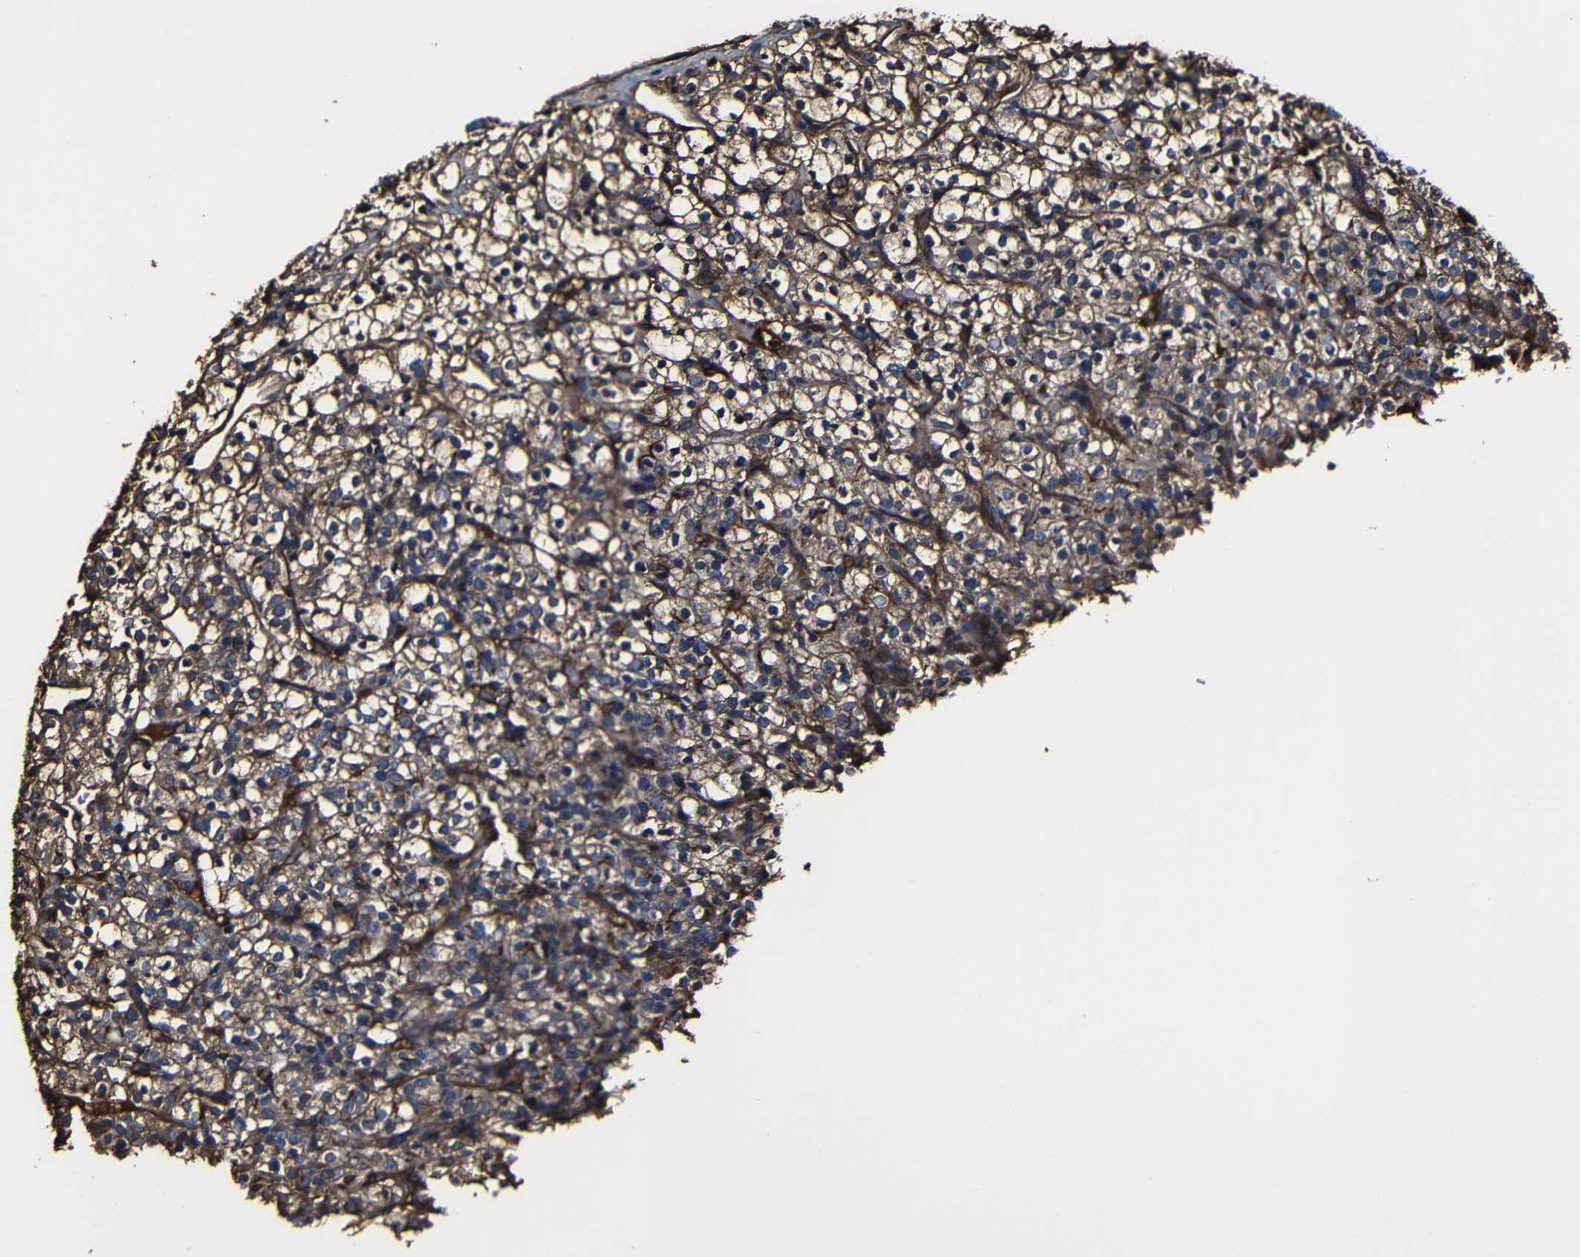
{"staining": {"intensity": "moderate", "quantity": ">75%", "location": "cytoplasmic/membranous,nuclear"}, "tissue": "renal cancer", "cell_type": "Tumor cells", "image_type": "cancer", "snomed": [{"axis": "morphology", "description": "Normal tissue, NOS"}, {"axis": "morphology", "description": "Adenocarcinoma, NOS"}, {"axis": "topography", "description": "Kidney"}], "caption": "Protein staining displays moderate cytoplasmic/membranous and nuclear expression in approximately >75% of tumor cells in adenocarcinoma (renal). (DAB = brown stain, brightfield microscopy at high magnification).", "gene": "MSN", "patient": {"sex": "female", "age": 72}}